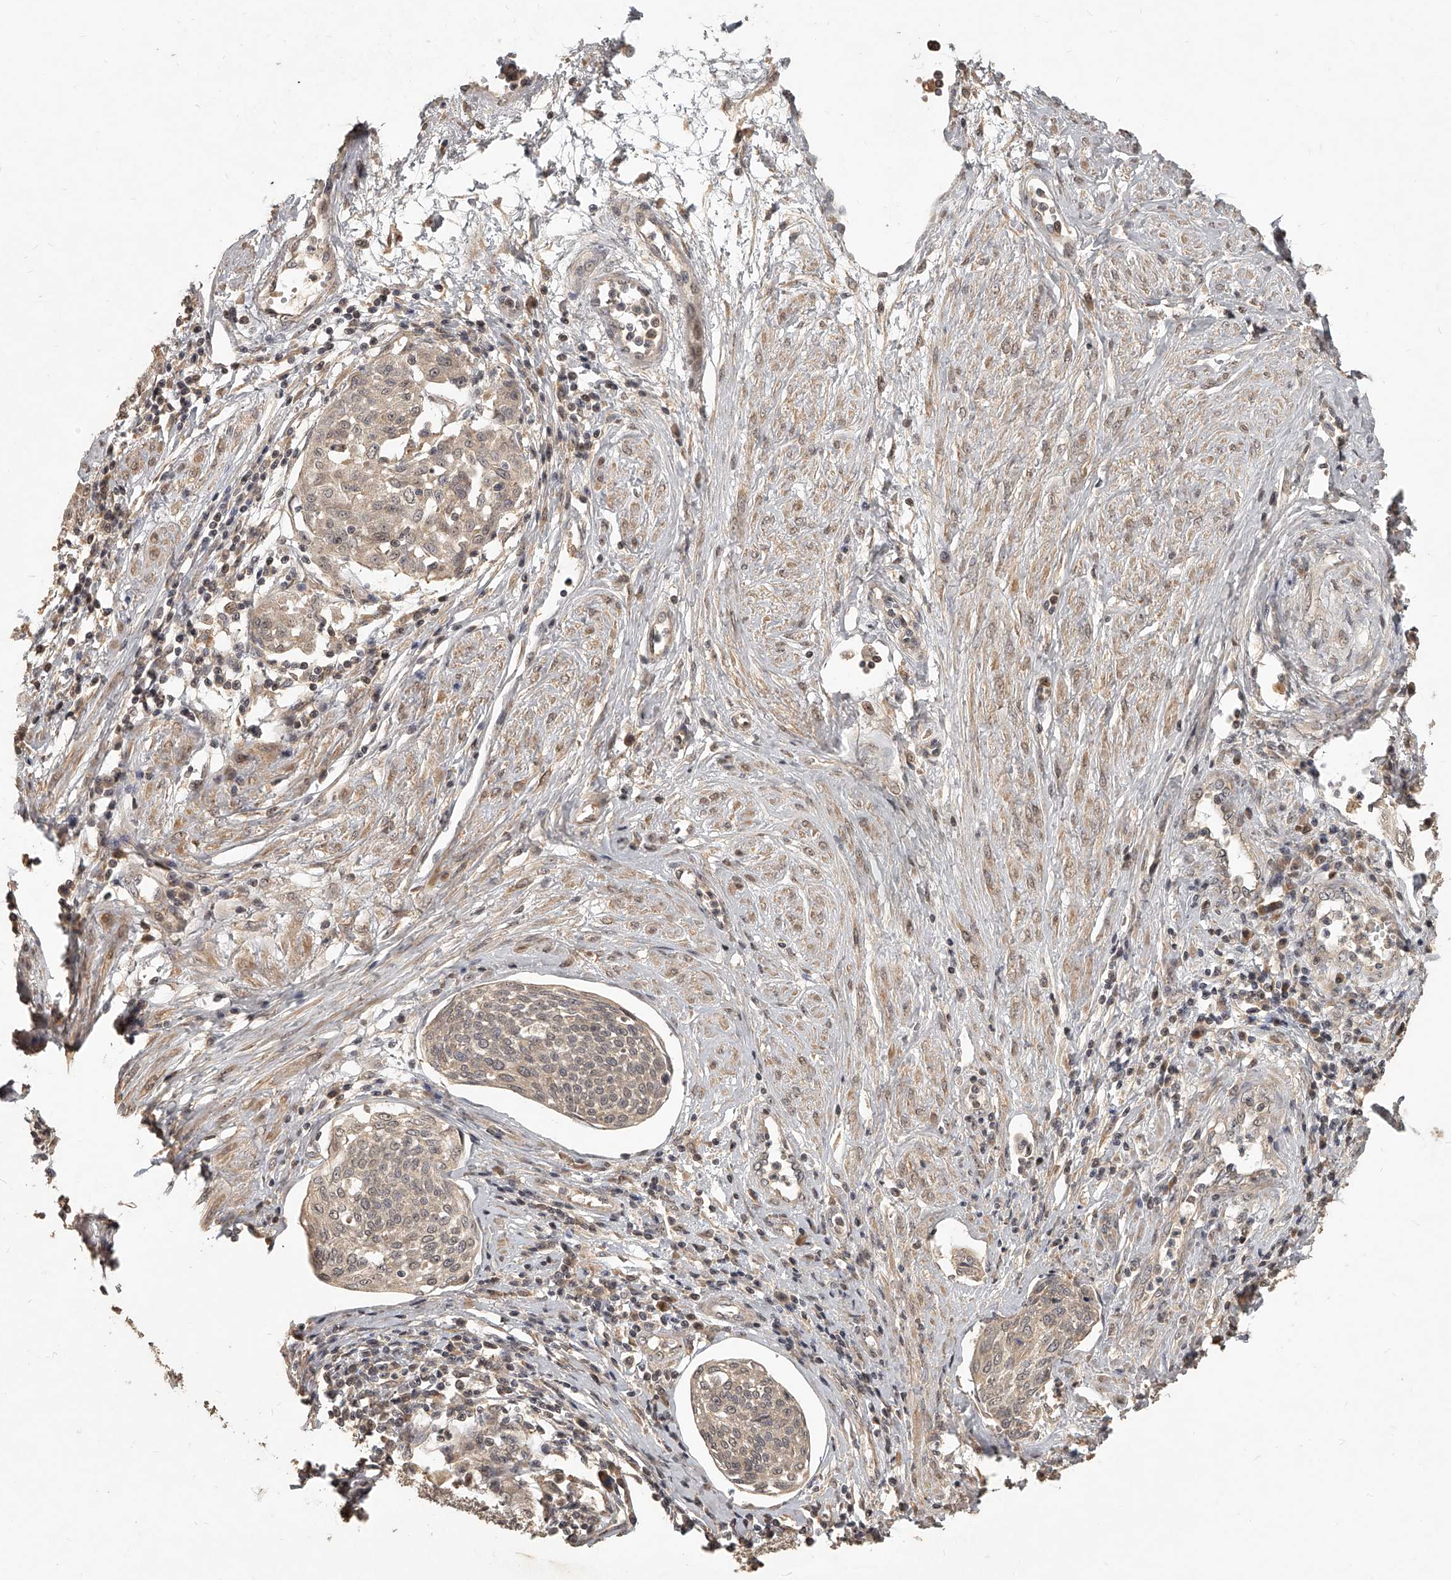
{"staining": {"intensity": "weak", "quantity": ">75%", "location": "cytoplasmic/membranous,nuclear"}, "tissue": "cervical cancer", "cell_type": "Tumor cells", "image_type": "cancer", "snomed": [{"axis": "morphology", "description": "Squamous cell carcinoma, NOS"}, {"axis": "topography", "description": "Cervix"}], "caption": "Cervical squamous cell carcinoma tissue shows weak cytoplasmic/membranous and nuclear staining in about >75% of tumor cells The staining was performed using DAB (3,3'-diaminobenzidine) to visualize the protein expression in brown, while the nuclei were stained in blue with hematoxylin (Magnification: 20x).", "gene": "SLC37A1", "patient": {"sex": "female", "age": 34}}